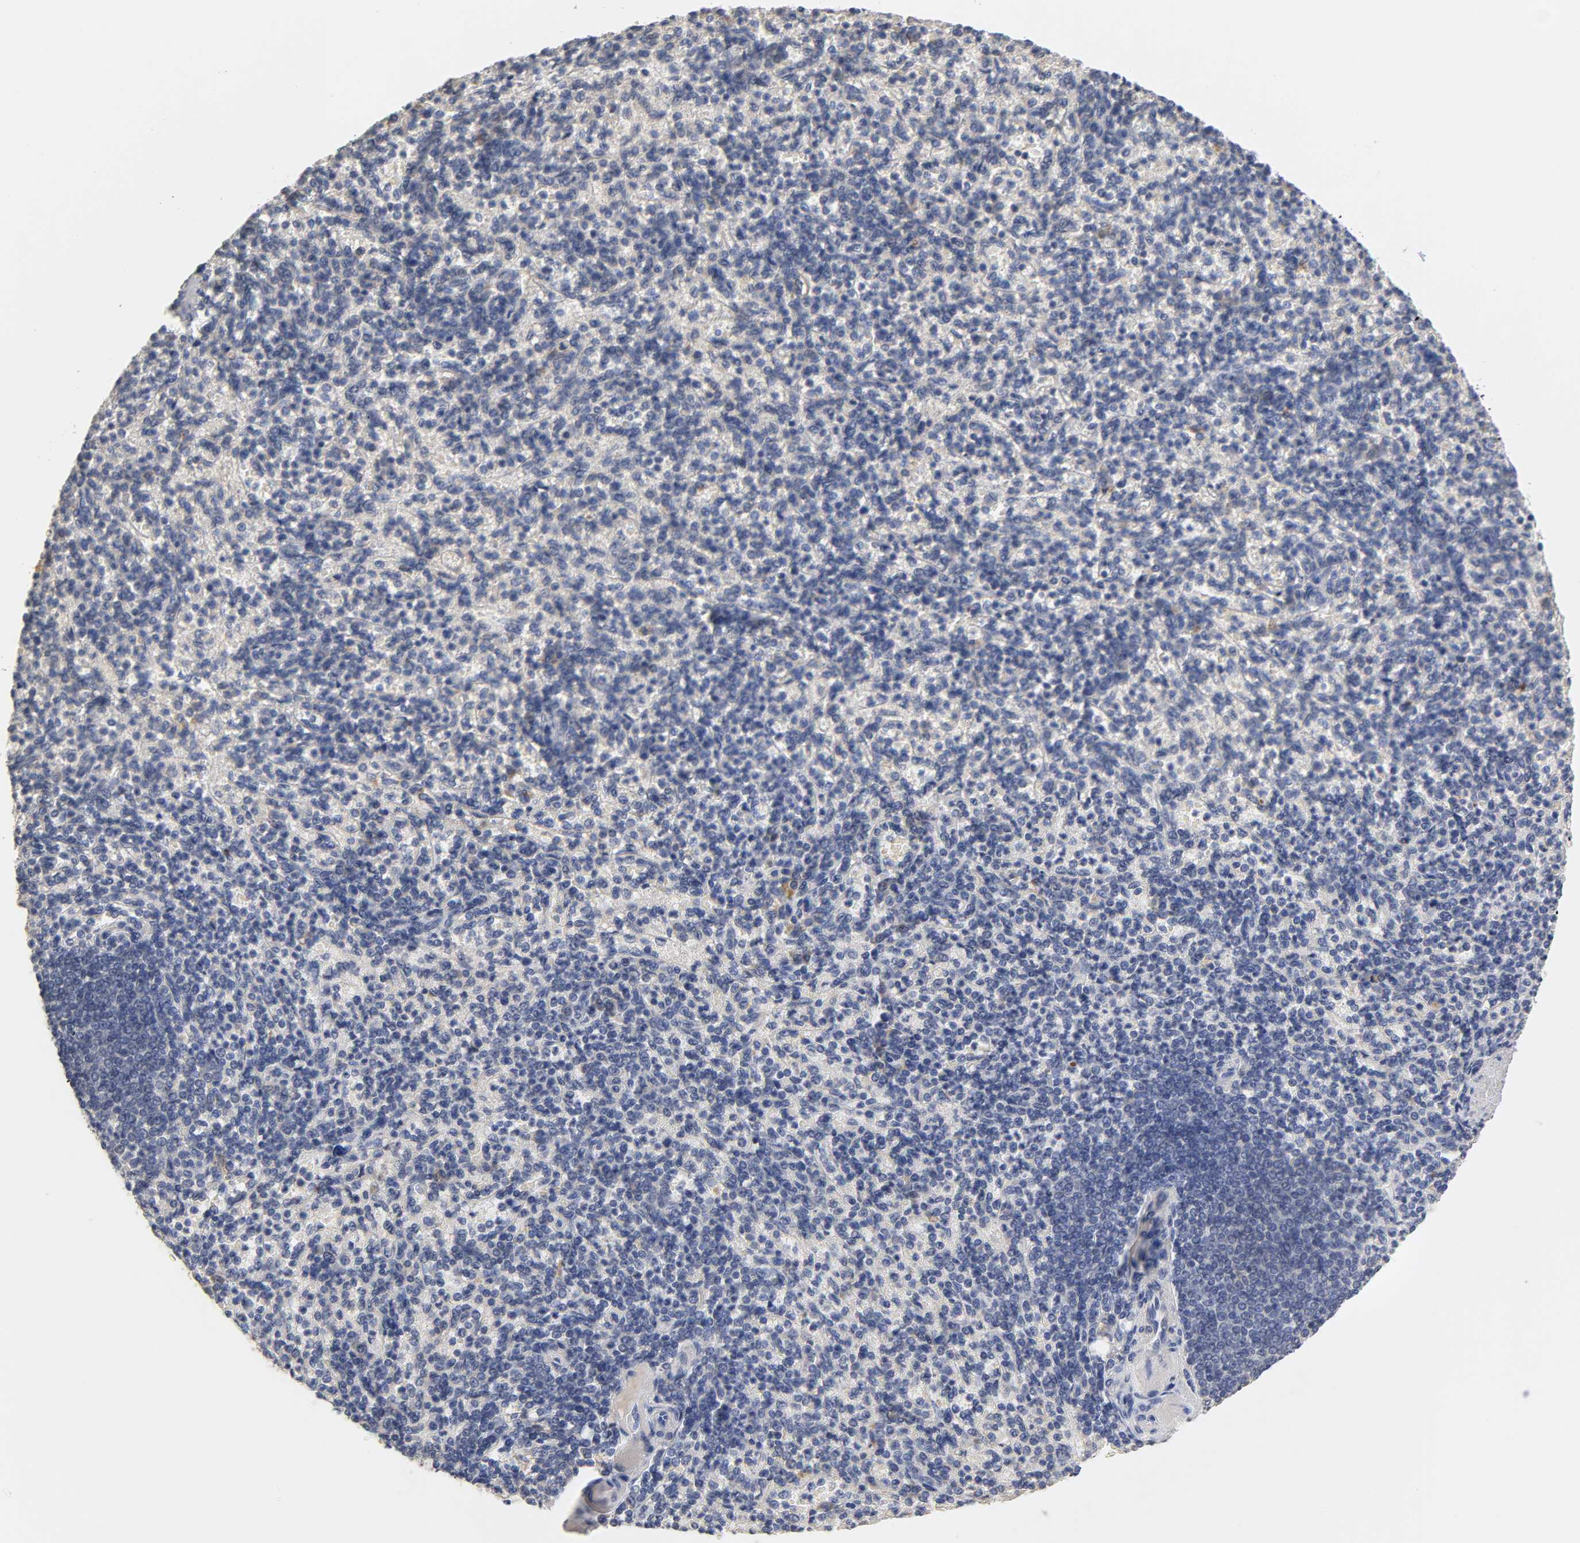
{"staining": {"intensity": "weak", "quantity": "<25%", "location": "cytoplasmic/membranous"}, "tissue": "spleen", "cell_type": "Cells in red pulp", "image_type": "normal", "snomed": [{"axis": "morphology", "description": "Normal tissue, NOS"}, {"axis": "topography", "description": "Spleen"}], "caption": "High power microscopy photomicrograph of an IHC image of benign spleen, revealing no significant expression in cells in red pulp. (Immunohistochemistry (ihc), brightfield microscopy, high magnification).", "gene": "OVOL1", "patient": {"sex": "female", "age": 74}}